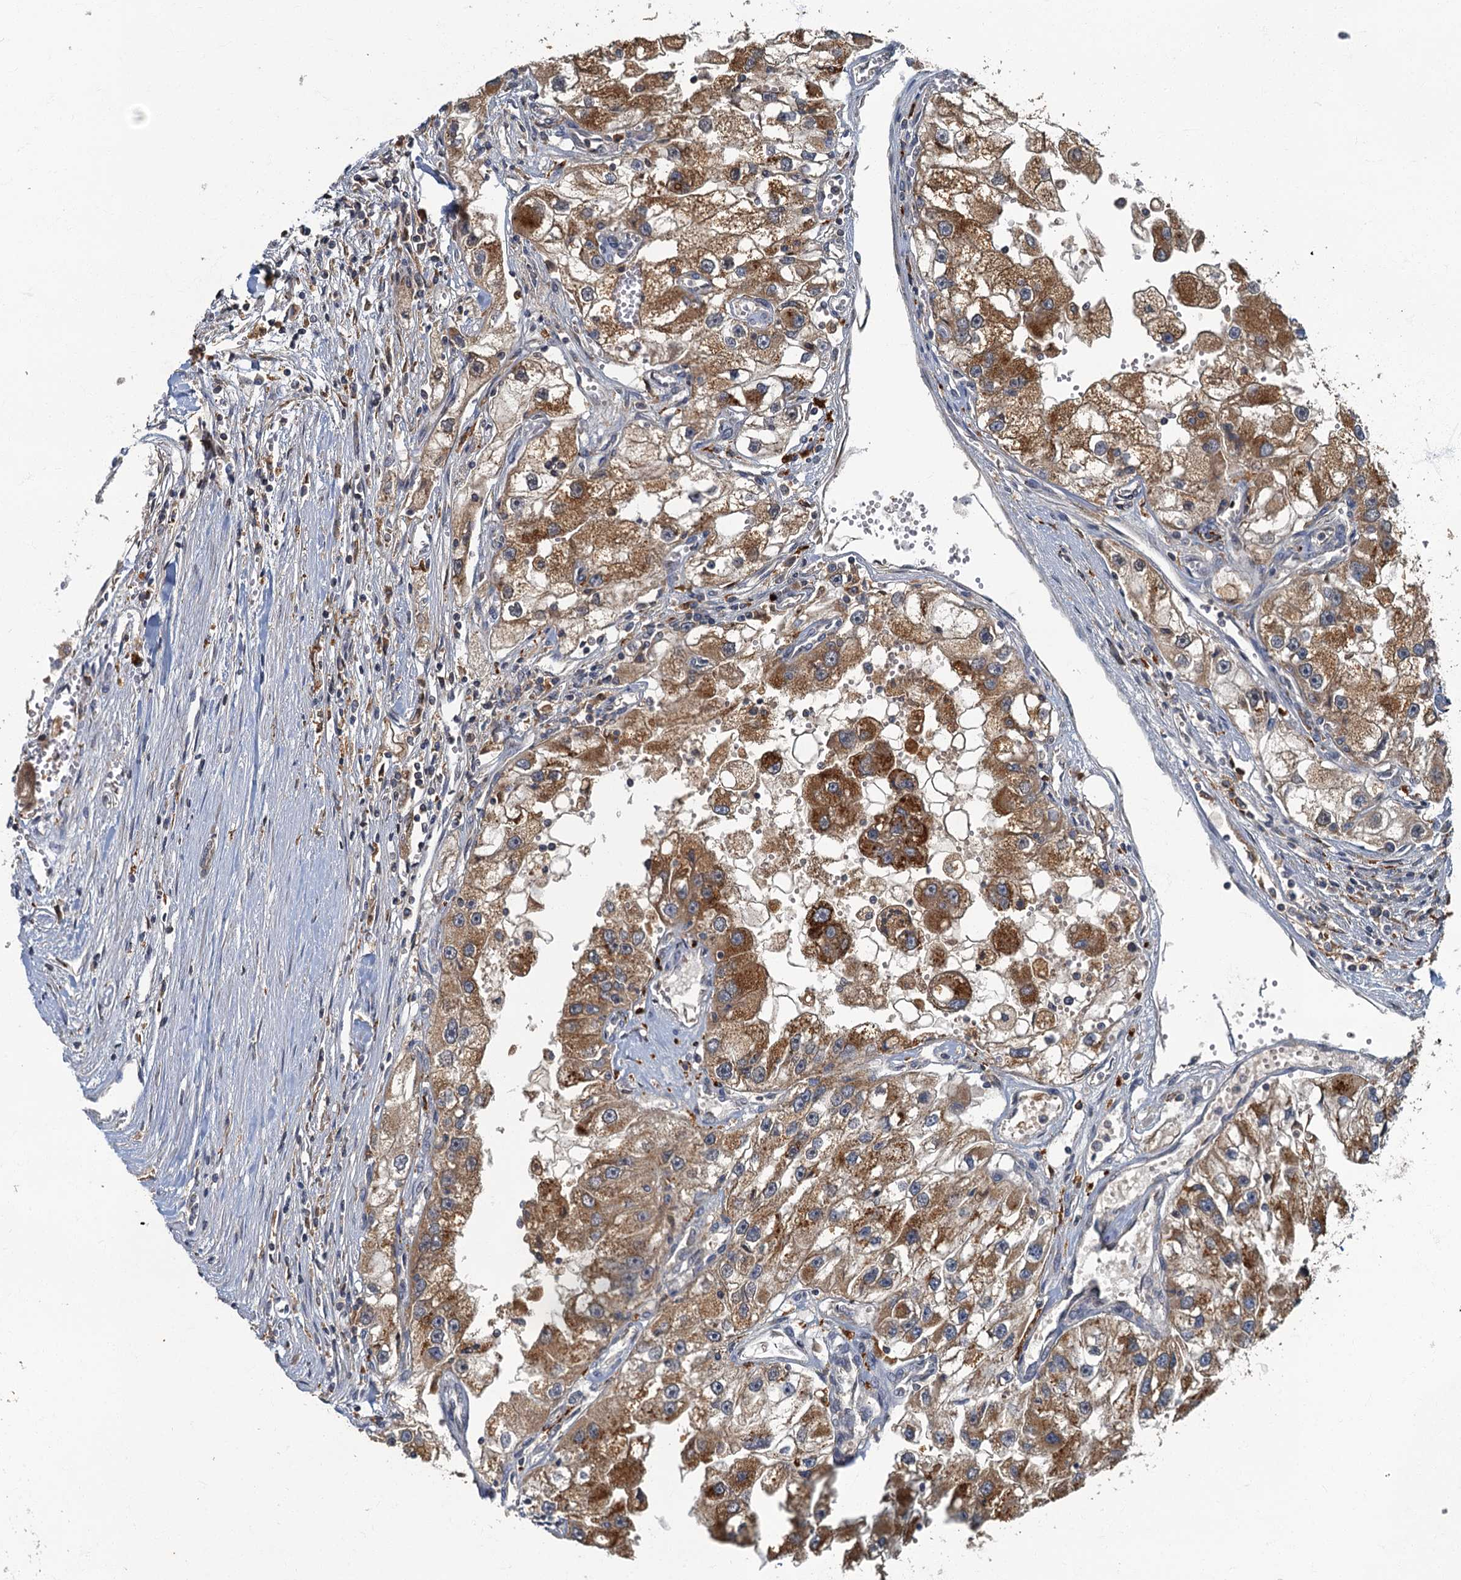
{"staining": {"intensity": "moderate", "quantity": ">75%", "location": "cytoplasmic/membranous"}, "tissue": "renal cancer", "cell_type": "Tumor cells", "image_type": "cancer", "snomed": [{"axis": "morphology", "description": "Adenocarcinoma, NOS"}, {"axis": "topography", "description": "Kidney"}], "caption": "A photomicrograph of human adenocarcinoma (renal) stained for a protein shows moderate cytoplasmic/membranous brown staining in tumor cells. Nuclei are stained in blue.", "gene": "WDCP", "patient": {"sex": "male", "age": 63}}